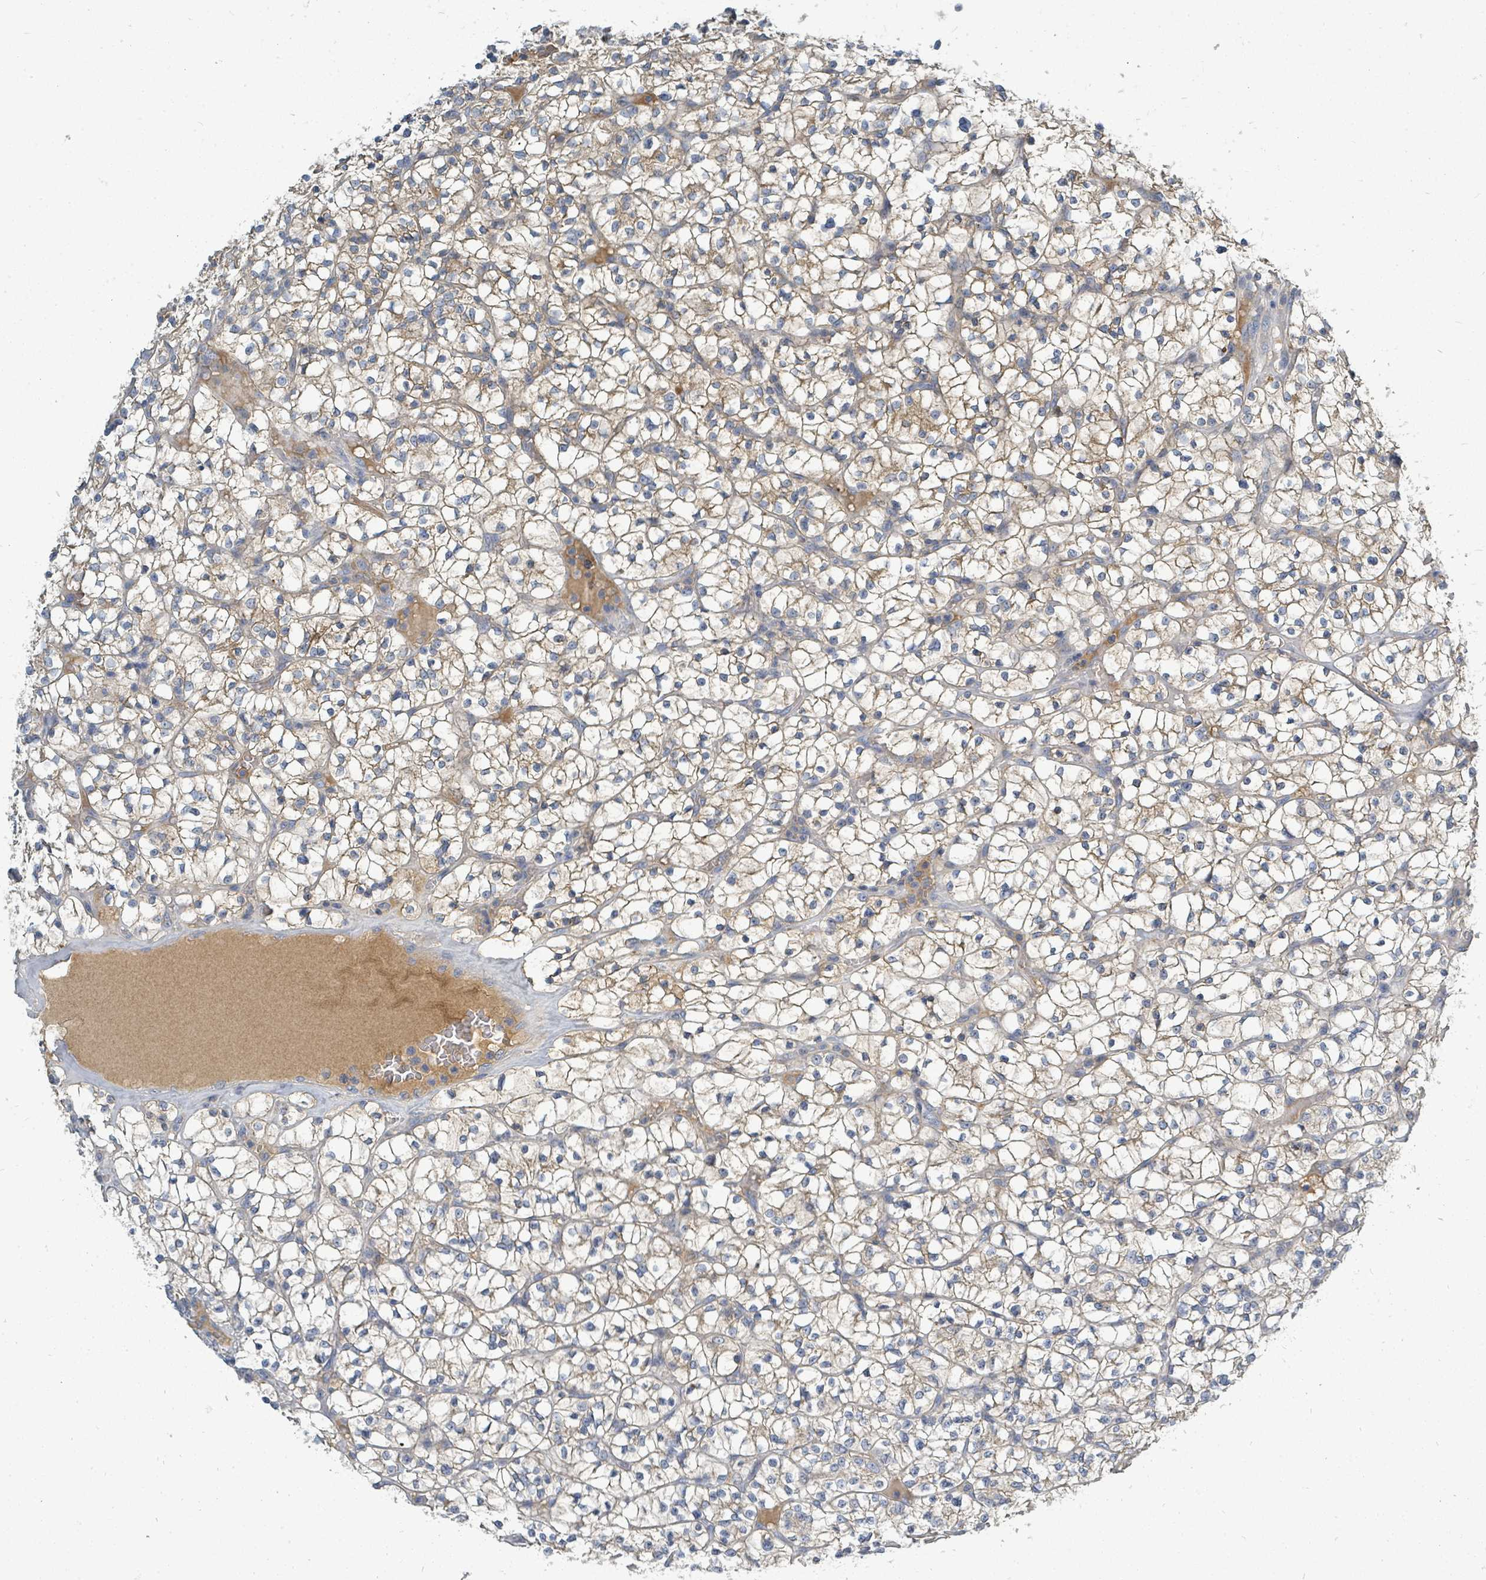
{"staining": {"intensity": "weak", "quantity": "25%-75%", "location": "cytoplasmic/membranous"}, "tissue": "renal cancer", "cell_type": "Tumor cells", "image_type": "cancer", "snomed": [{"axis": "morphology", "description": "Adenocarcinoma, NOS"}, {"axis": "topography", "description": "Kidney"}], "caption": "Weak cytoplasmic/membranous protein staining is appreciated in about 25%-75% of tumor cells in renal adenocarcinoma.", "gene": "SLC25A23", "patient": {"sex": "female", "age": 64}}